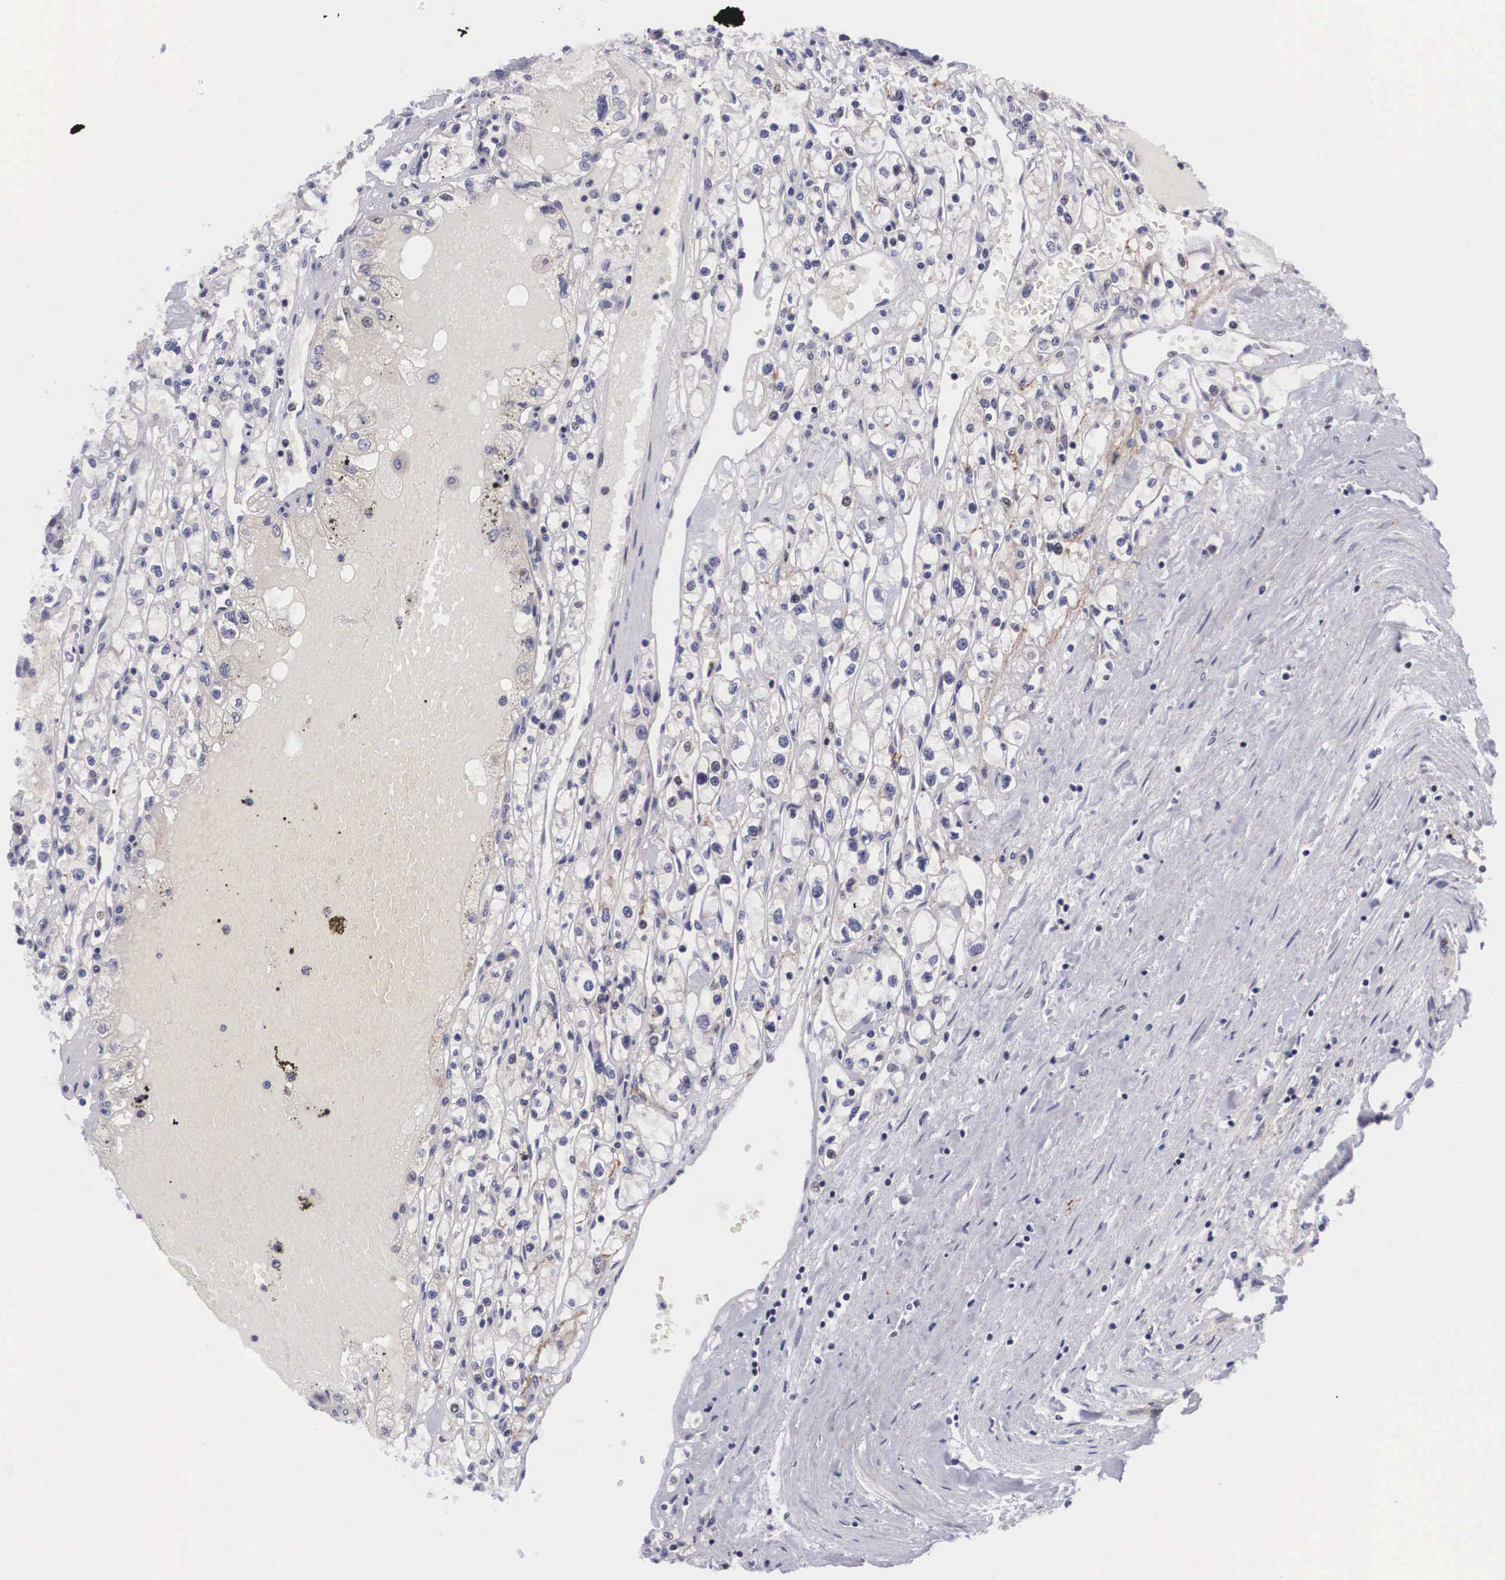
{"staining": {"intensity": "weak", "quantity": "<25%", "location": "cytoplasmic/membranous"}, "tissue": "renal cancer", "cell_type": "Tumor cells", "image_type": "cancer", "snomed": [{"axis": "morphology", "description": "Adenocarcinoma, NOS"}, {"axis": "topography", "description": "Kidney"}], "caption": "Protein analysis of renal adenocarcinoma displays no significant expression in tumor cells.", "gene": "EMID1", "patient": {"sex": "male", "age": 56}}